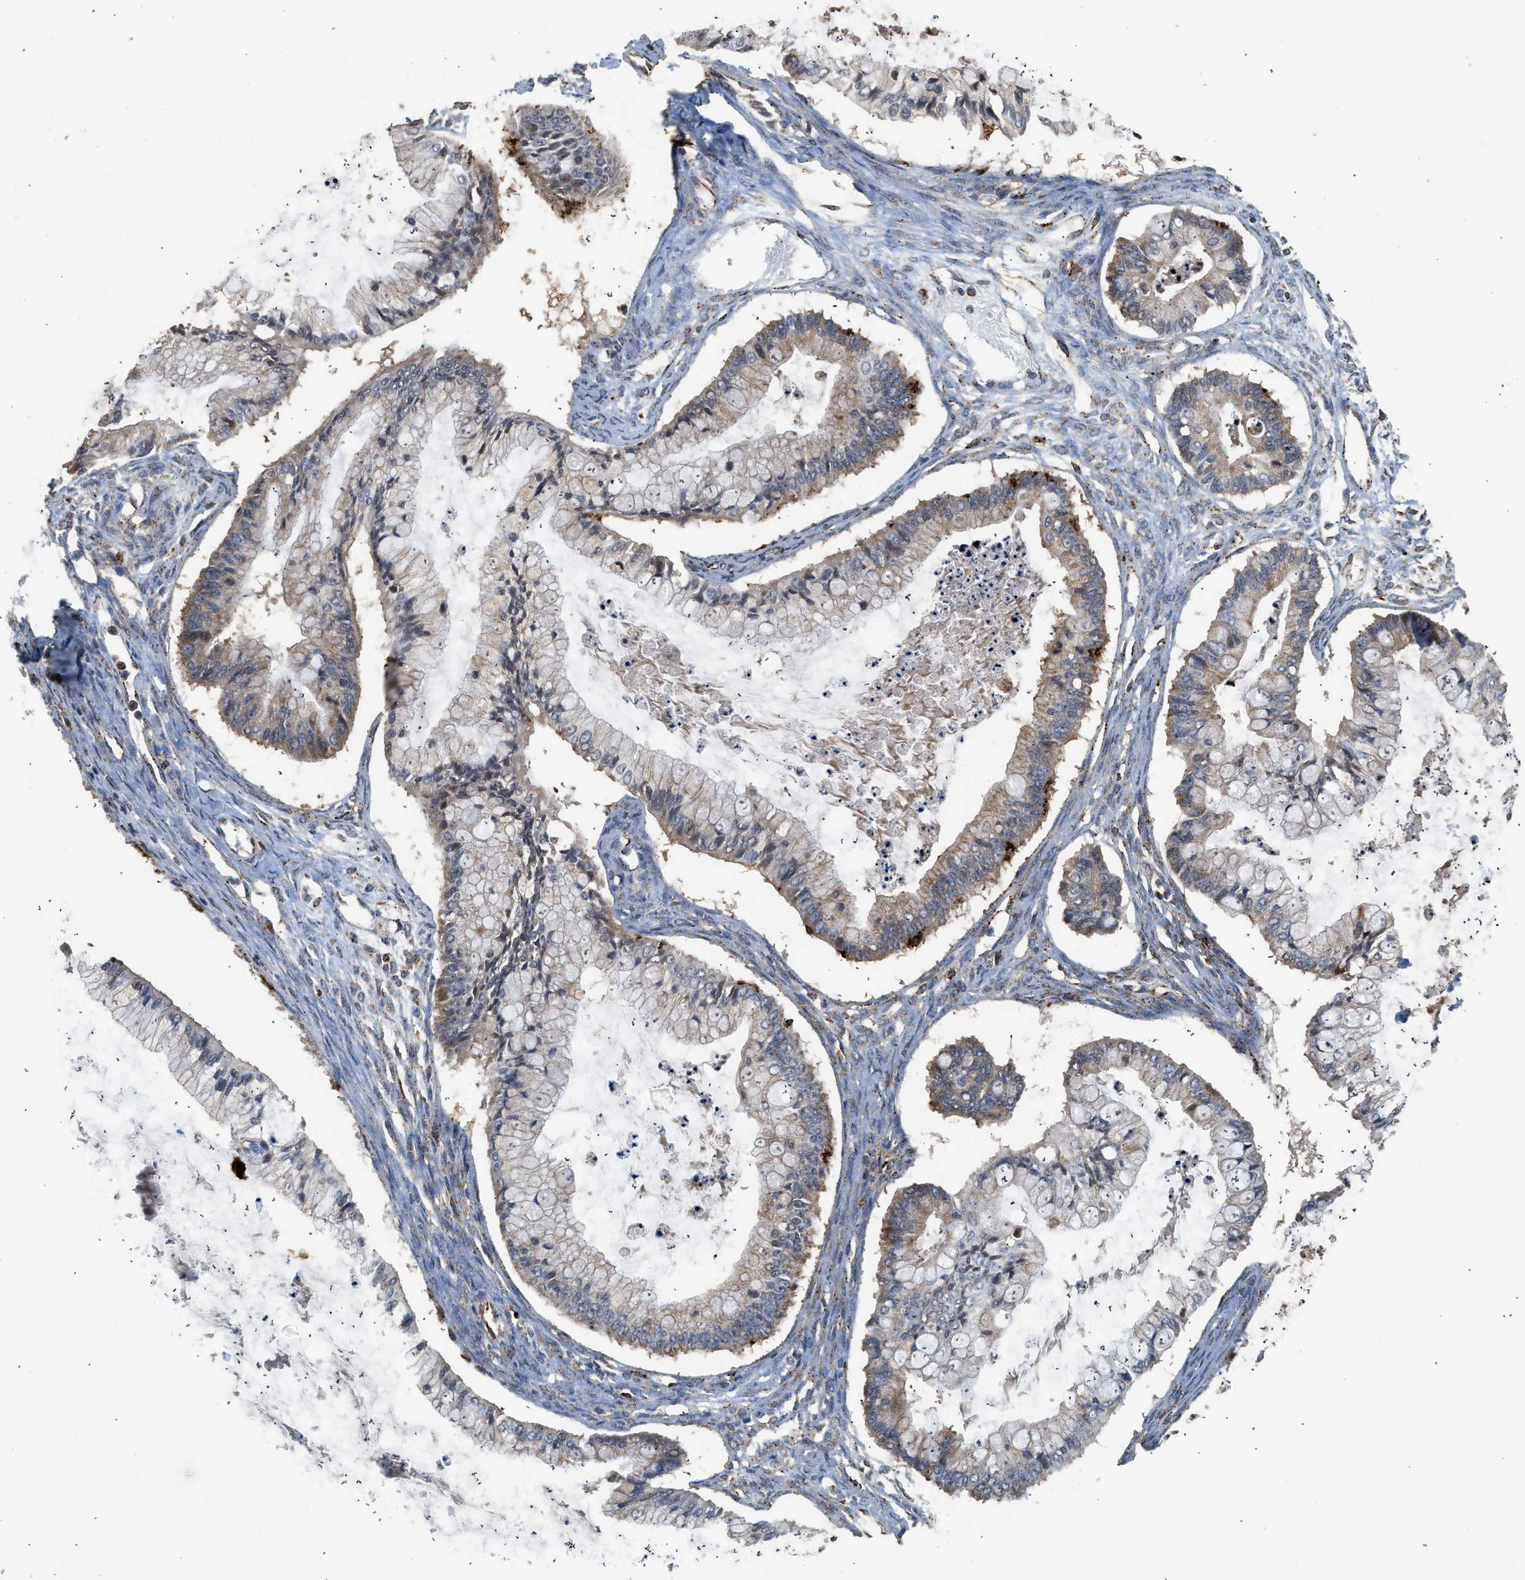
{"staining": {"intensity": "weak", "quantity": "<25%", "location": "cytoplasmic/membranous"}, "tissue": "ovarian cancer", "cell_type": "Tumor cells", "image_type": "cancer", "snomed": [{"axis": "morphology", "description": "Cystadenocarcinoma, mucinous, NOS"}, {"axis": "topography", "description": "Ovary"}], "caption": "DAB immunohistochemical staining of human ovarian mucinous cystadenocarcinoma shows no significant positivity in tumor cells.", "gene": "CTSV", "patient": {"sex": "female", "age": 57}}